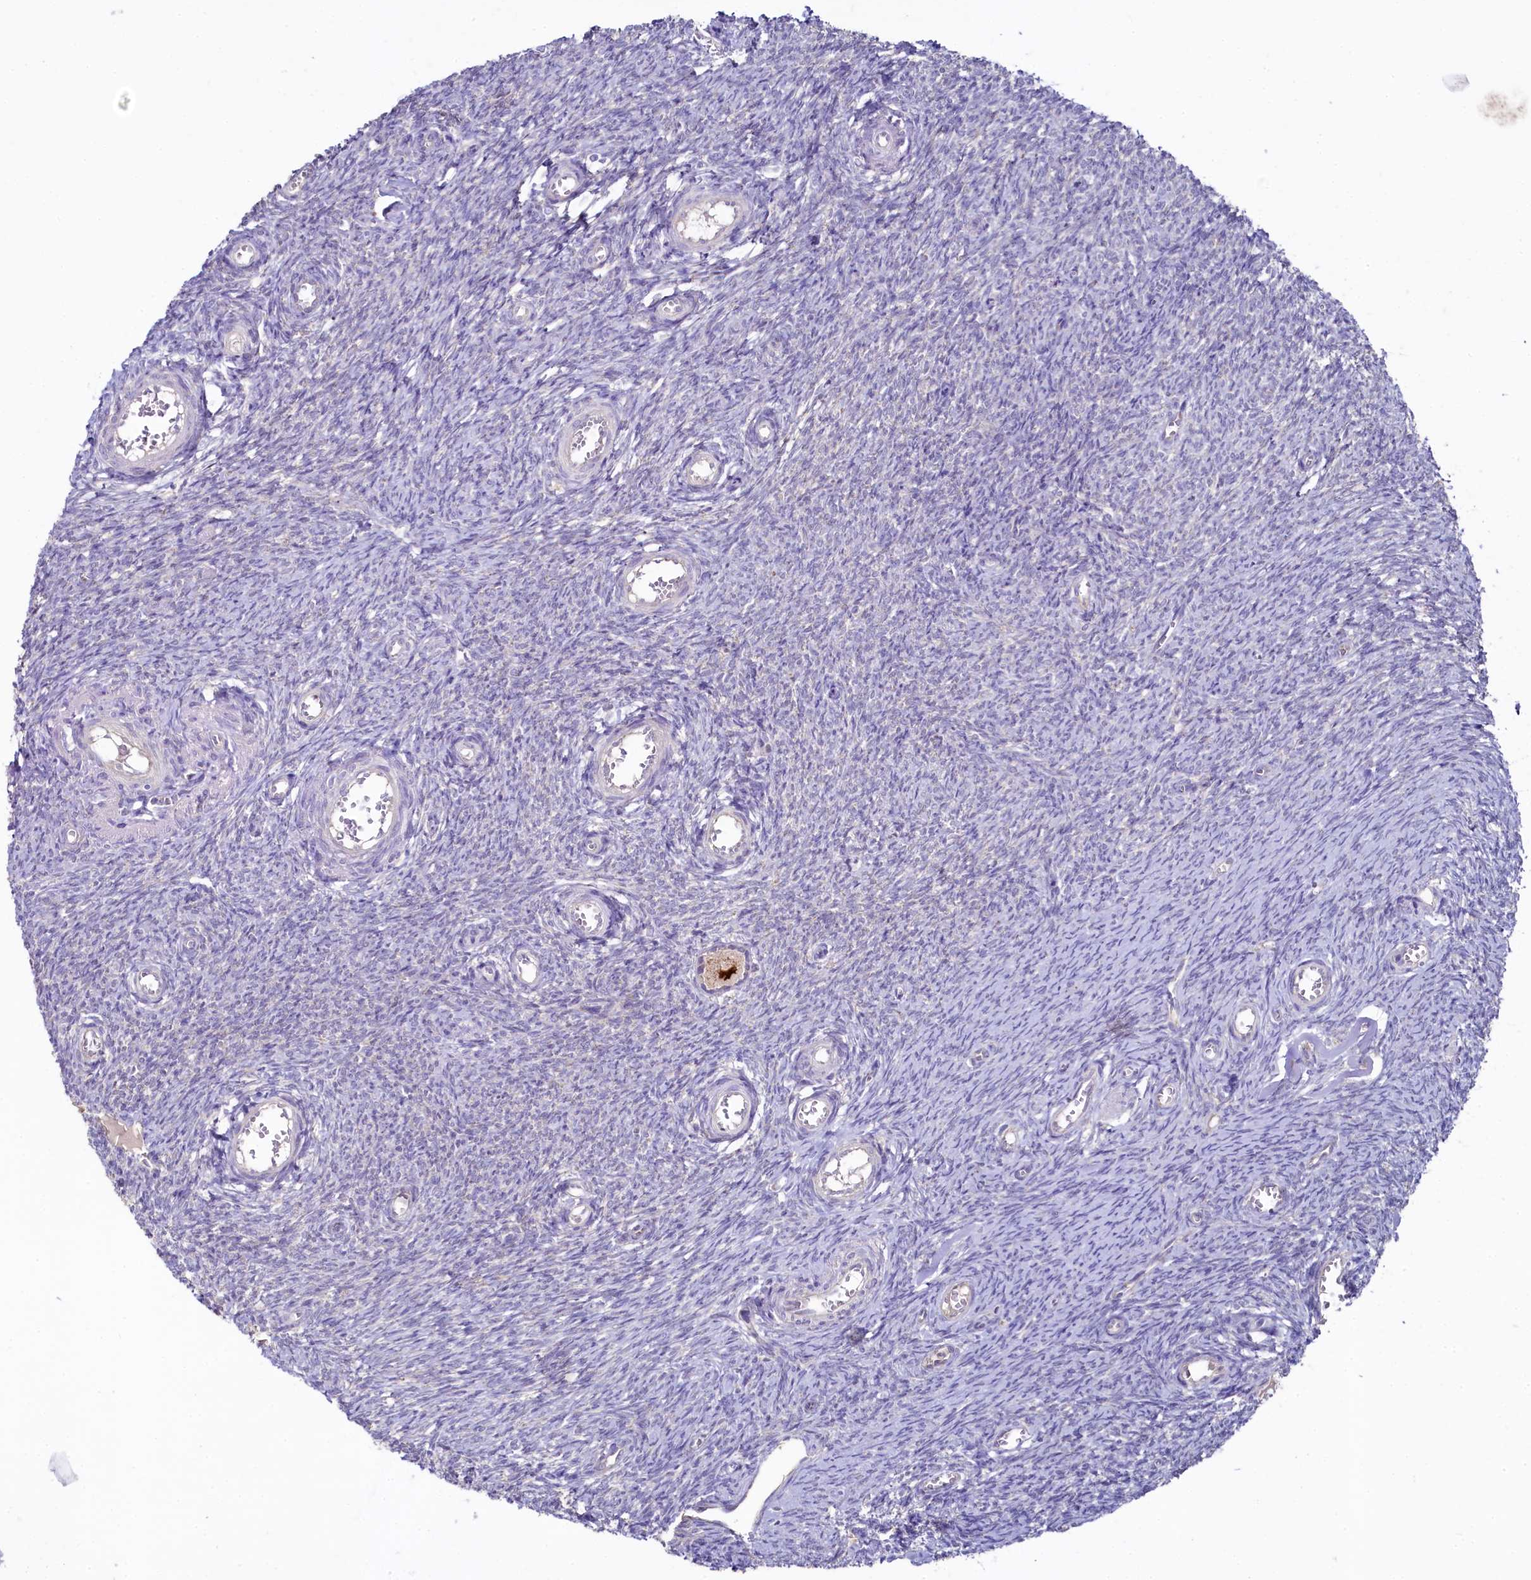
{"staining": {"intensity": "moderate", "quantity": ">75%", "location": "cytoplasmic/membranous"}, "tissue": "ovary", "cell_type": "Follicle cells", "image_type": "normal", "snomed": [{"axis": "morphology", "description": "Normal tissue, NOS"}, {"axis": "topography", "description": "Ovary"}], "caption": "Protein expression analysis of benign ovary exhibits moderate cytoplasmic/membranous expression in about >75% of follicle cells. The staining was performed using DAB (3,3'-diaminobenzidine) to visualize the protein expression in brown, while the nuclei were stained in blue with hematoxylin (Magnification: 20x).", "gene": "MRPL57", "patient": {"sex": "female", "age": 44}}